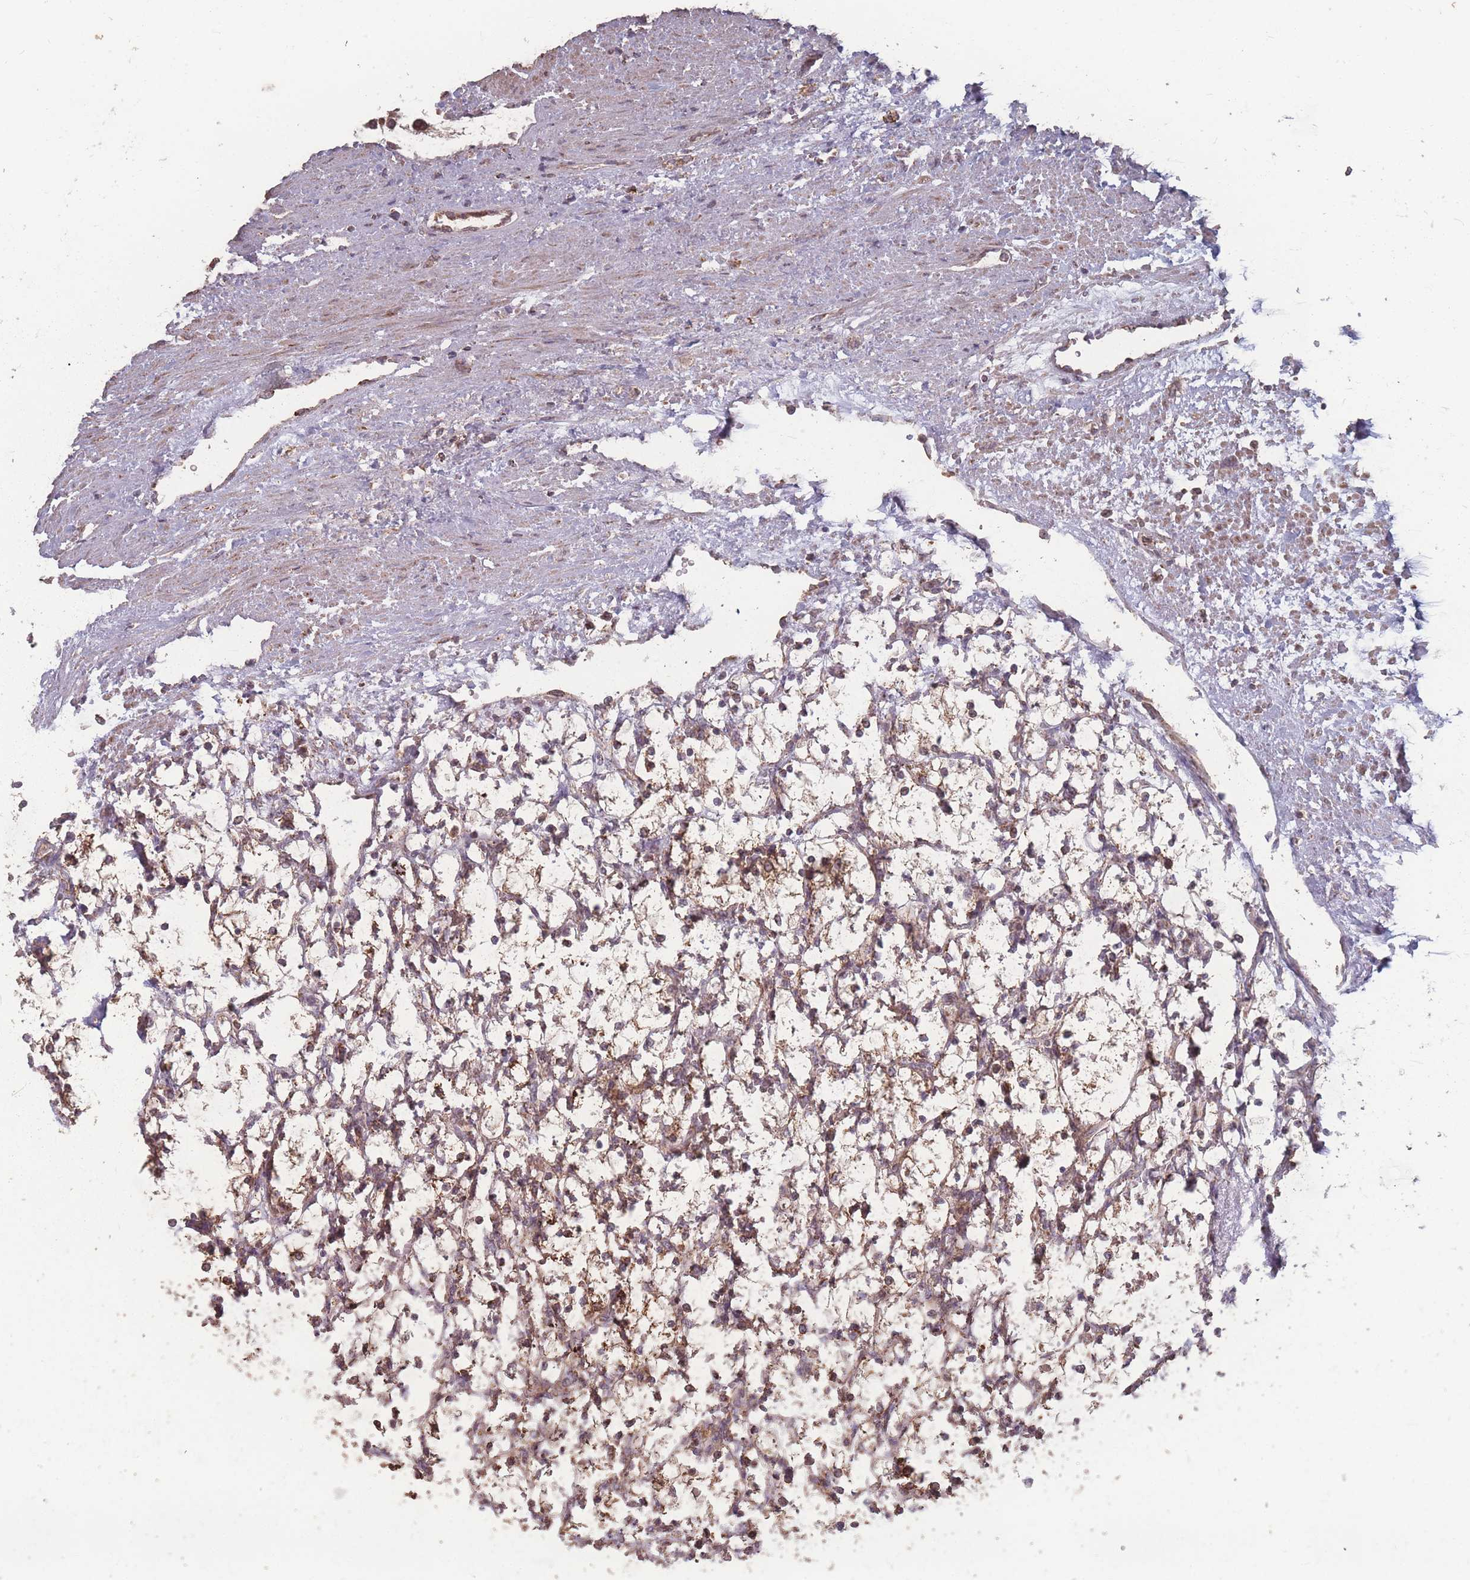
{"staining": {"intensity": "moderate", "quantity": ">75%", "location": "cytoplasmic/membranous"}, "tissue": "renal cancer", "cell_type": "Tumor cells", "image_type": "cancer", "snomed": [{"axis": "morphology", "description": "Adenocarcinoma, NOS"}, {"axis": "topography", "description": "Kidney"}], "caption": "Human renal adenocarcinoma stained for a protein (brown) displays moderate cytoplasmic/membranous positive positivity in approximately >75% of tumor cells.", "gene": "LYRM7", "patient": {"sex": "female", "age": 69}}